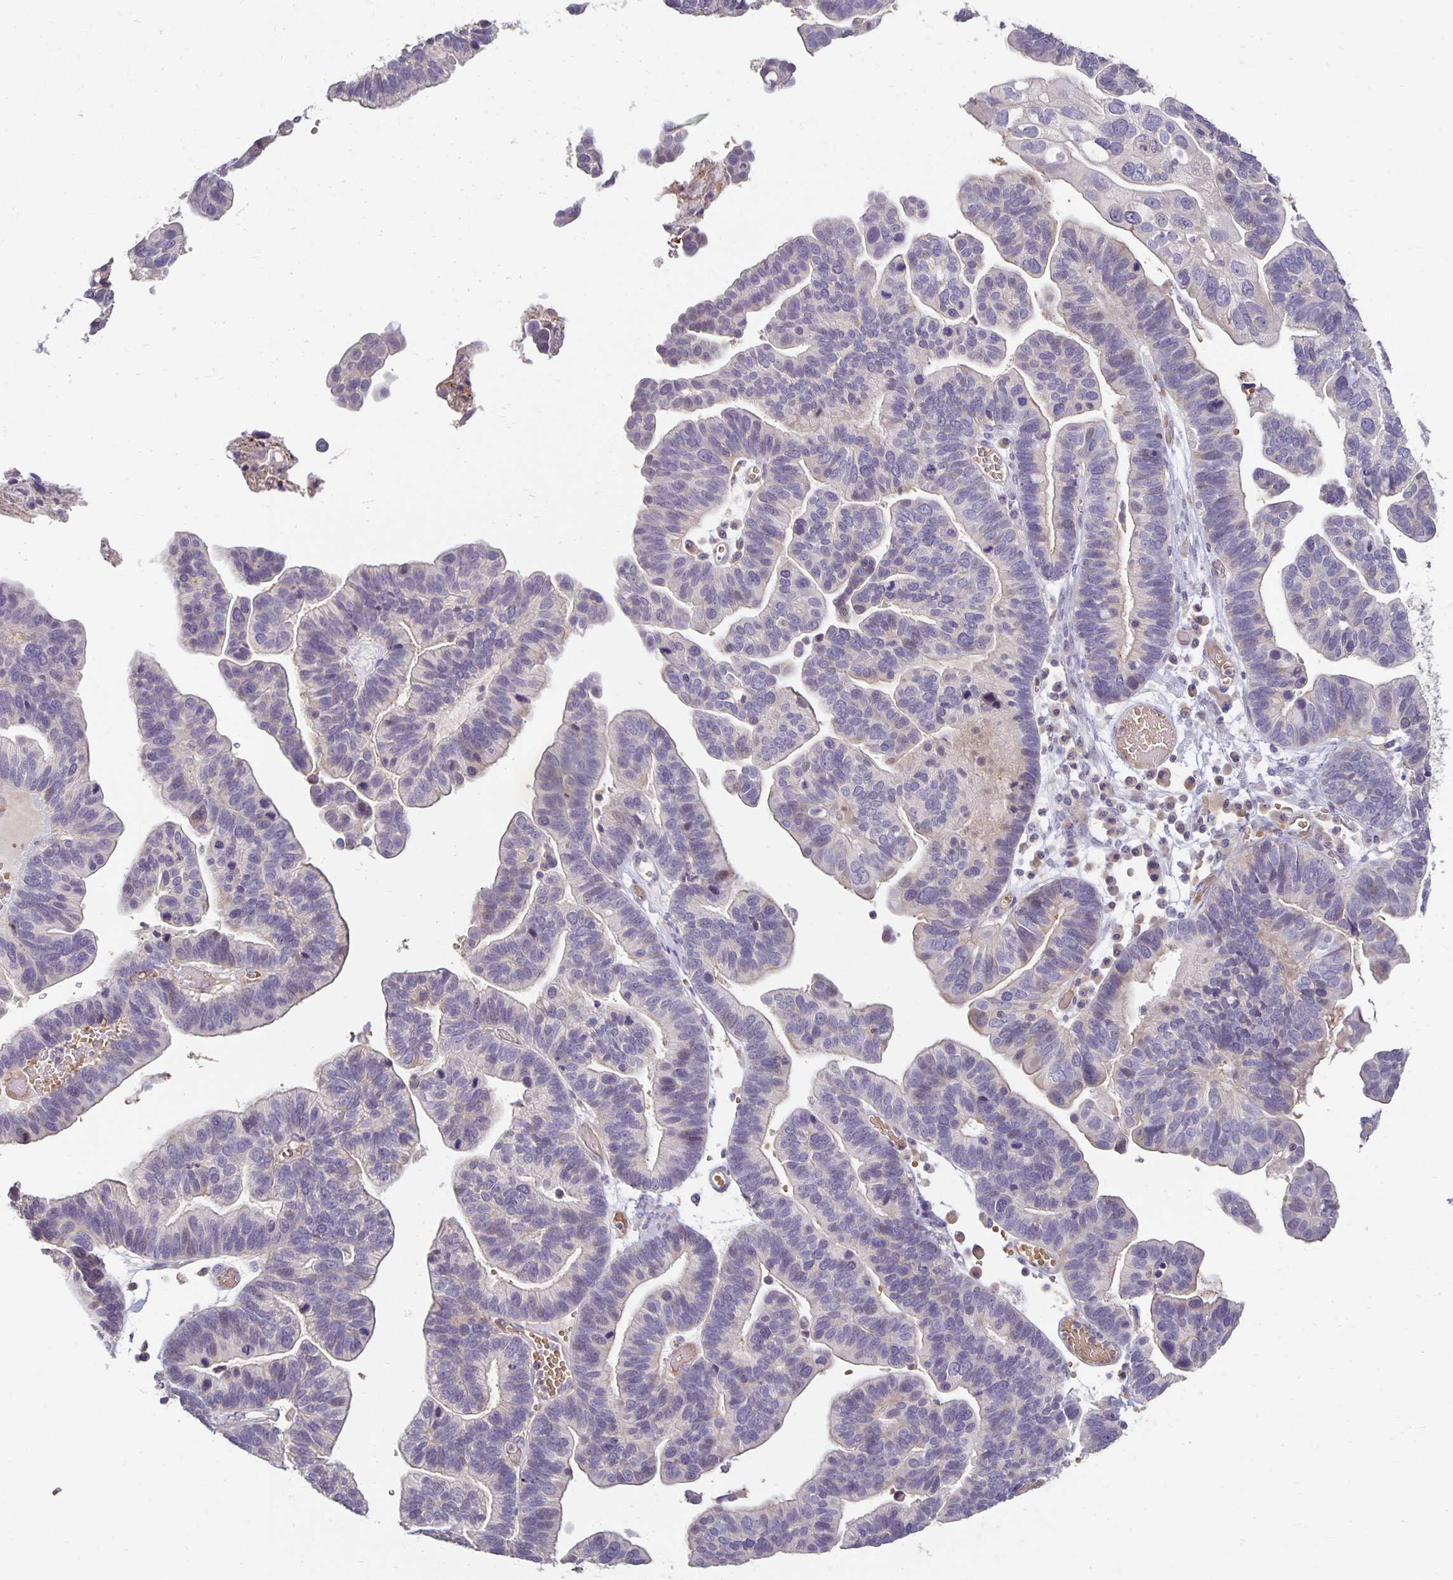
{"staining": {"intensity": "negative", "quantity": "none", "location": "none"}, "tissue": "ovarian cancer", "cell_type": "Tumor cells", "image_type": "cancer", "snomed": [{"axis": "morphology", "description": "Cystadenocarcinoma, serous, NOS"}, {"axis": "topography", "description": "Ovary"}], "caption": "IHC image of serous cystadenocarcinoma (ovarian) stained for a protein (brown), which reveals no staining in tumor cells. Brightfield microscopy of IHC stained with DAB (brown) and hematoxylin (blue), captured at high magnification.", "gene": "CST6", "patient": {"sex": "female", "age": 56}}